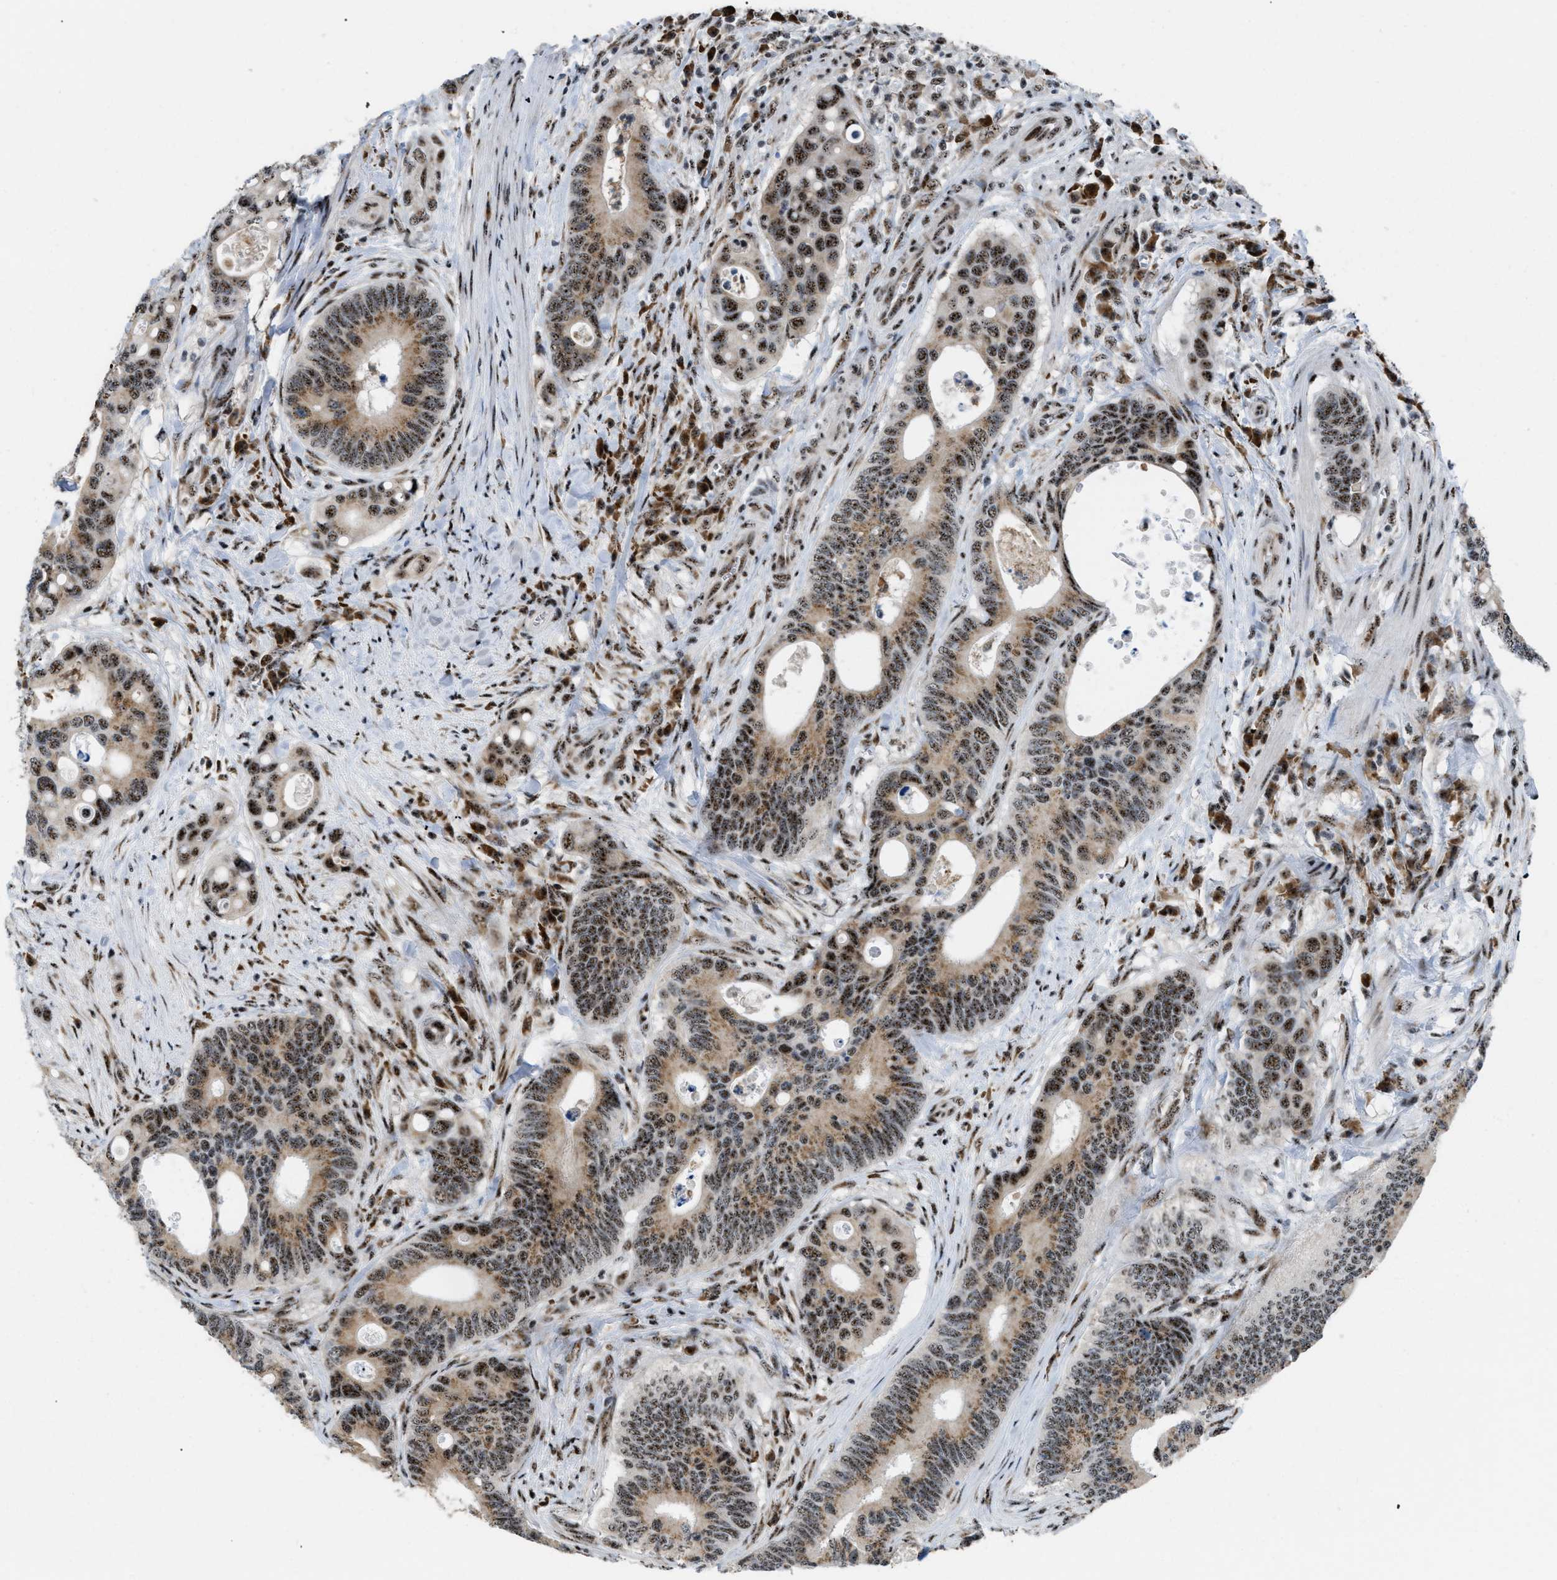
{"staining": {"intensity": "moderate", "quantity": ">75%", "location": "cytoplasmic/membranous,nuclear"}, "tissue": "colorectal cancer", "cell_type": "Tumor cells", "image_type": "cancer", "snomed": [{"axis": "morphology", "description": "Inflammation, NOS"}, {"axis": "morphology", "description": "Adenocarcinoma, NOS"}, {"axis": "topography", "description": "Colon"}], "caption": "A histopathology image of human adenocarcinoma (colorectal) stained for a protein displays moderate cytoplasmic/membranous and nuclear brown staining in tumor cells.", "gene": "CDR2", "patient": {"sex": "male", "age": 72}}